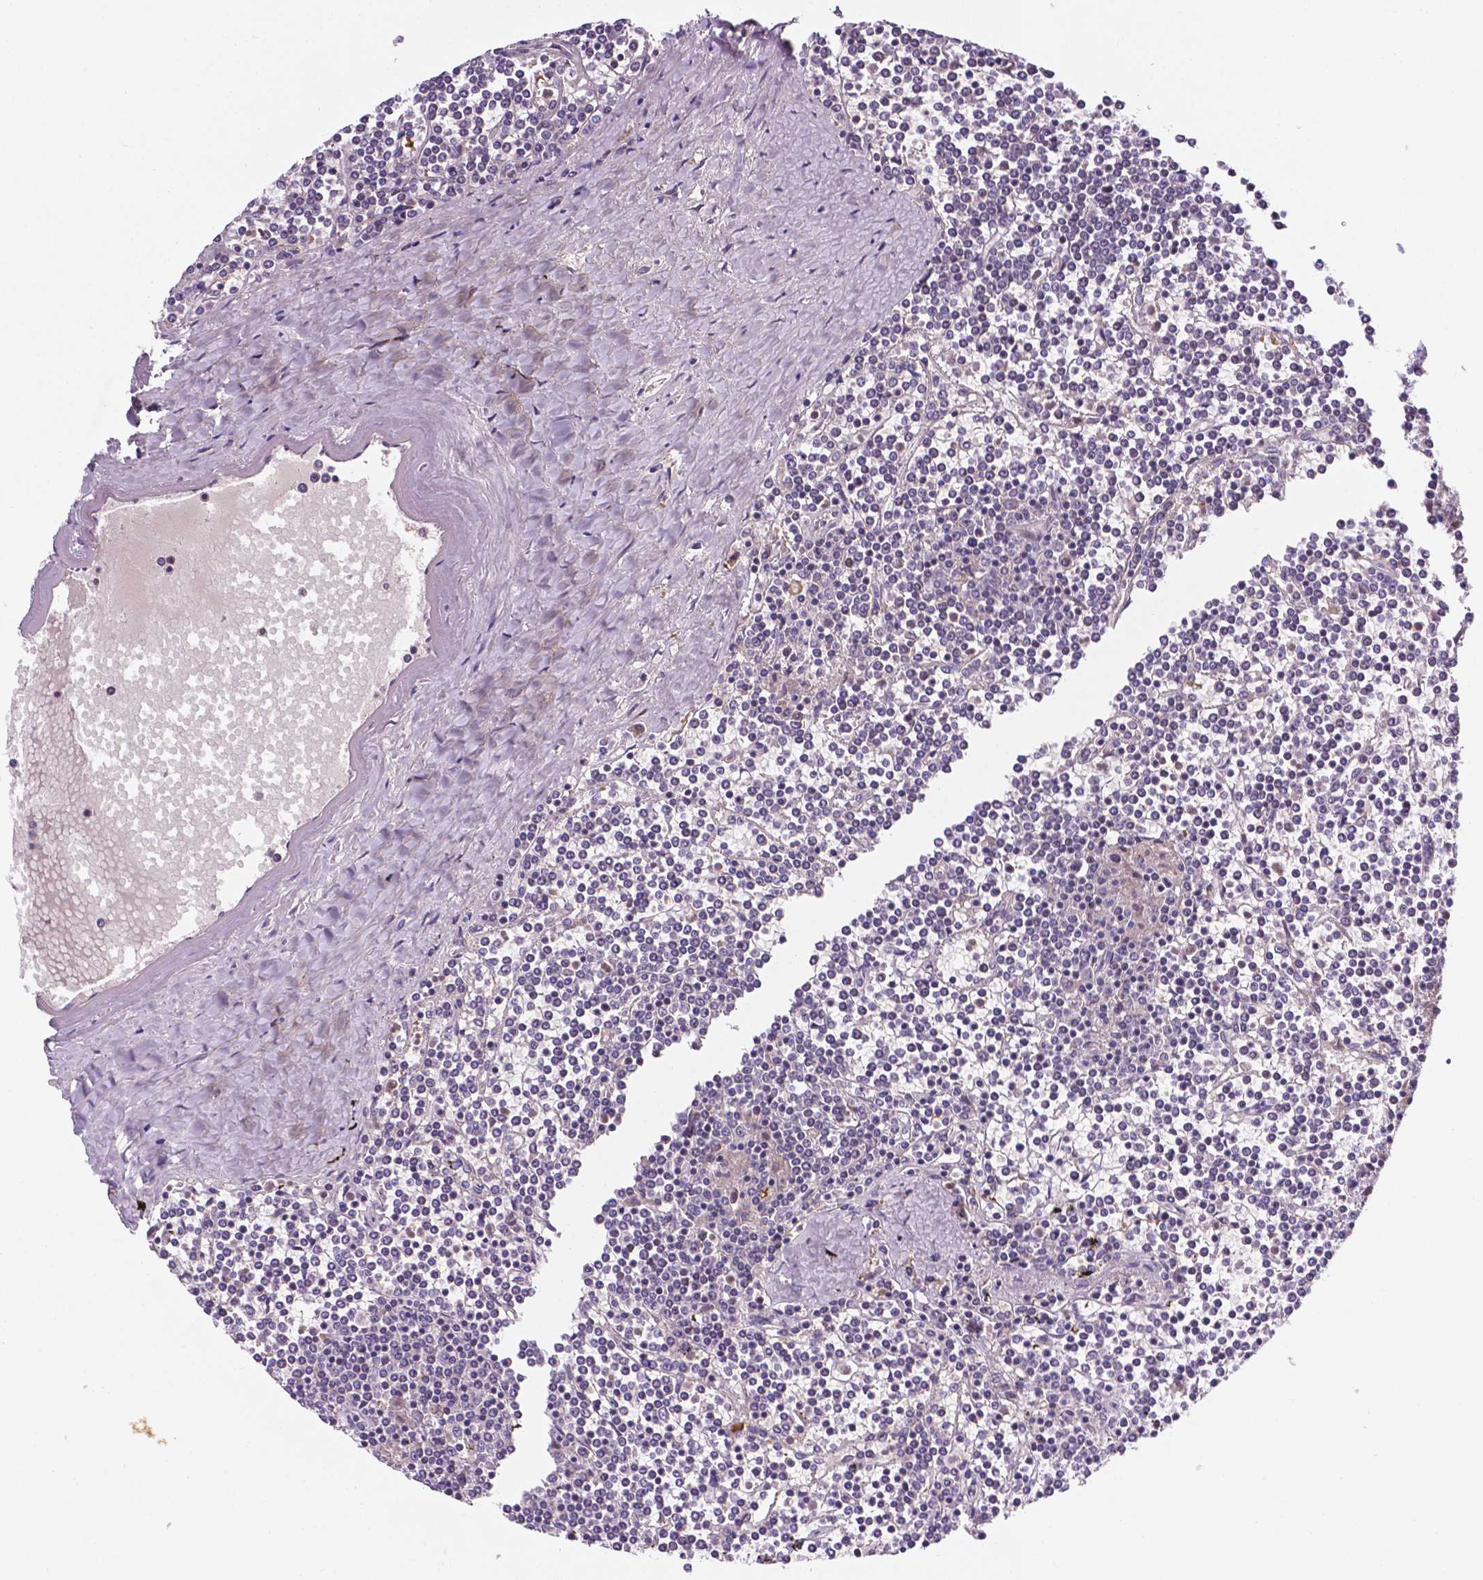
{"staining": {"intensity": "negative", "quantity": "none", "location": "none"}, "tissue": "lymphoma", "cell_type": "Tumor cells", "image_type": "cancer", "snomed": [{"axis": "morphology", "description": "Malignant lymphoma, non-Hodgkin's type, Low grade"}, {"axis": "topography", "description": "Spleen"}], "caption": "Human lymphoma stained for a protein using IHC demonstrates no positivity in tumor cells.", "gene": "TM4SF20", "patient": {"sex": "female", "age": 19}}